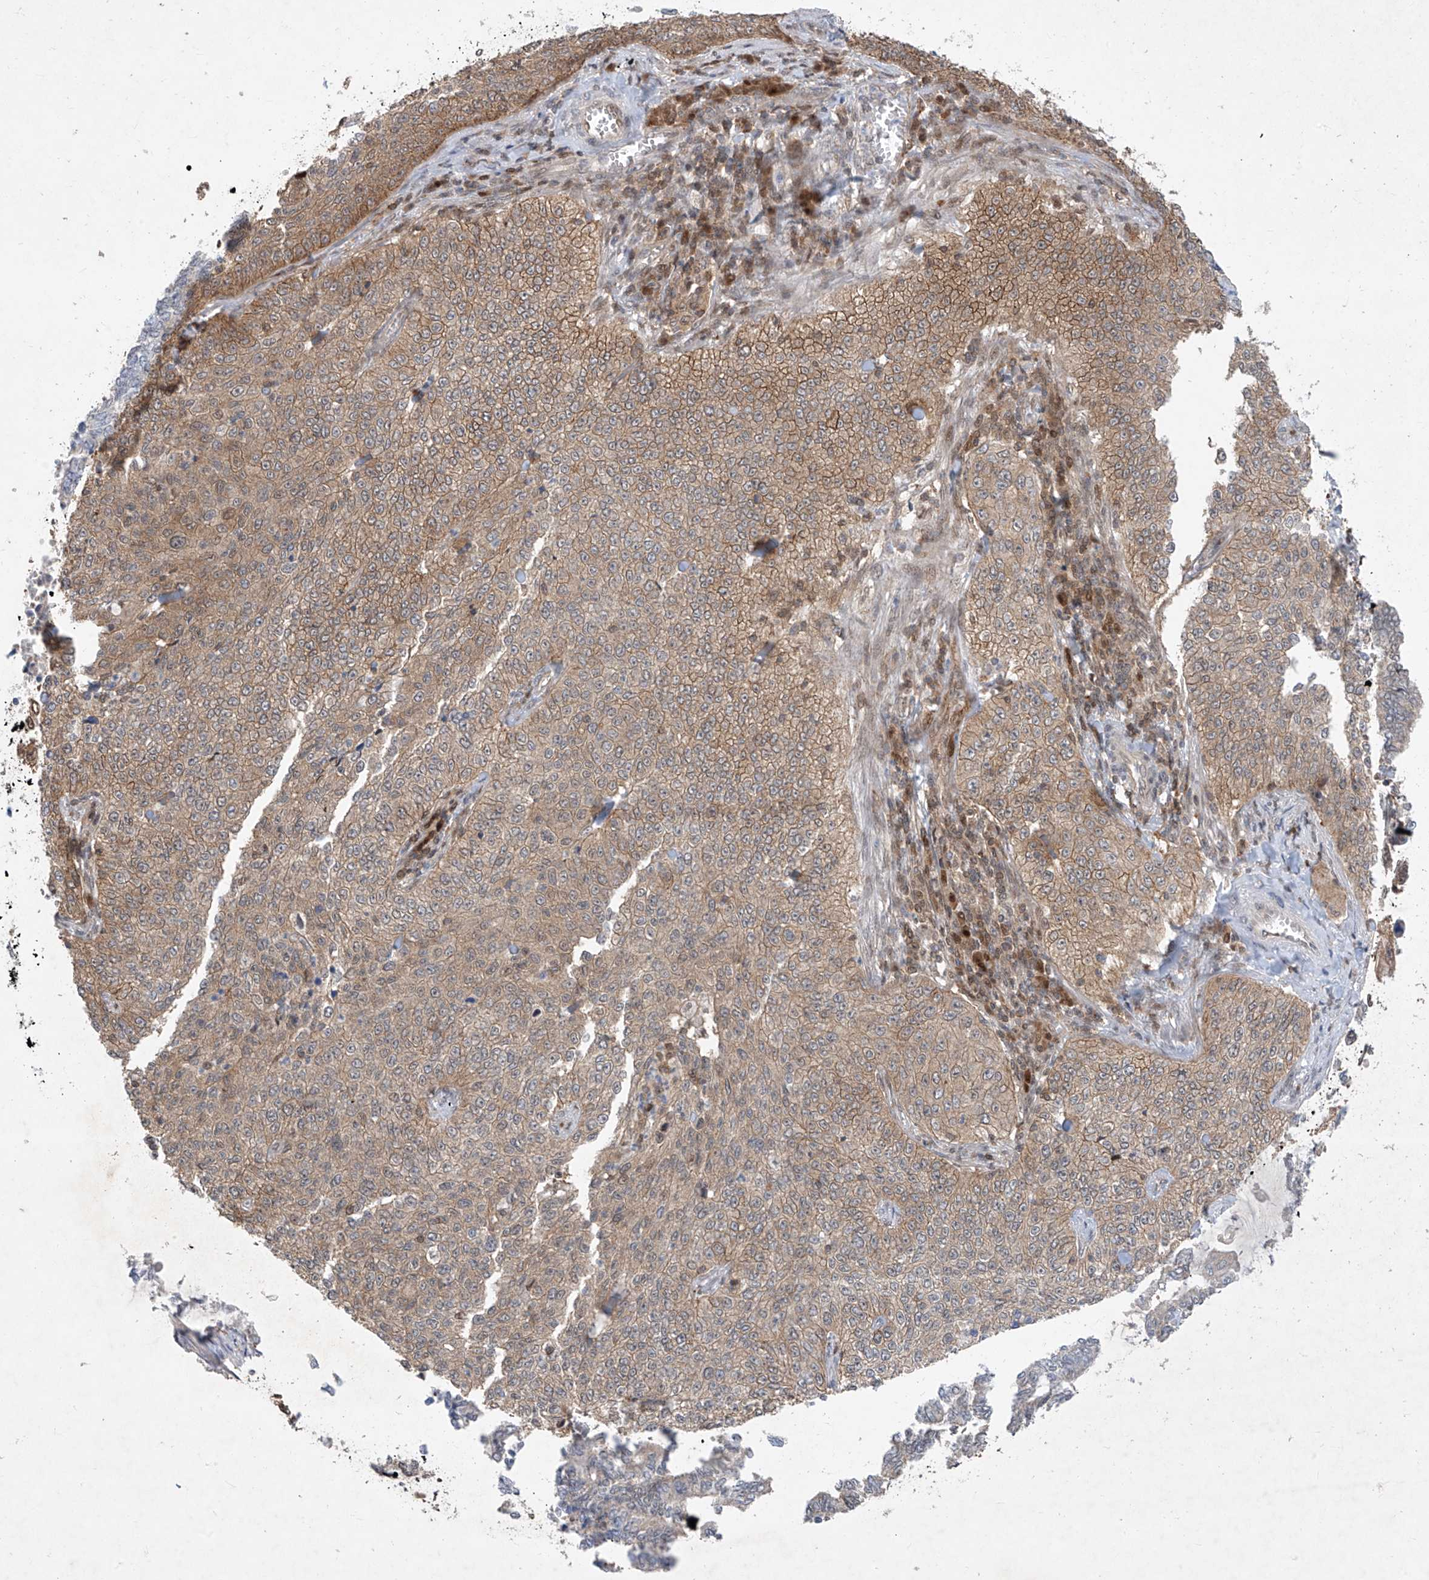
{"staining": {"intensity": "moderate", "quantity": "25%-75%", "location": "cytoplasmic/membranous"}, "tissue": "cervical cancer", "cell_type": "Tumor cells", "image_type": "cancer", "snomed": [{"axis": "morphology", "description": "Squamous cell carcinoma, NOS"}, {"axis": "topography", "description": "Cervix"}], "caption": "Protein expression analysis of human squamous cell carcinoma (cervical) reveals moderate cytoplasmic/membranous positivity in about 25%-75% of tumor cells.", "gene": "ZNF358", "patient": {"sex": "female", "age": 35}}